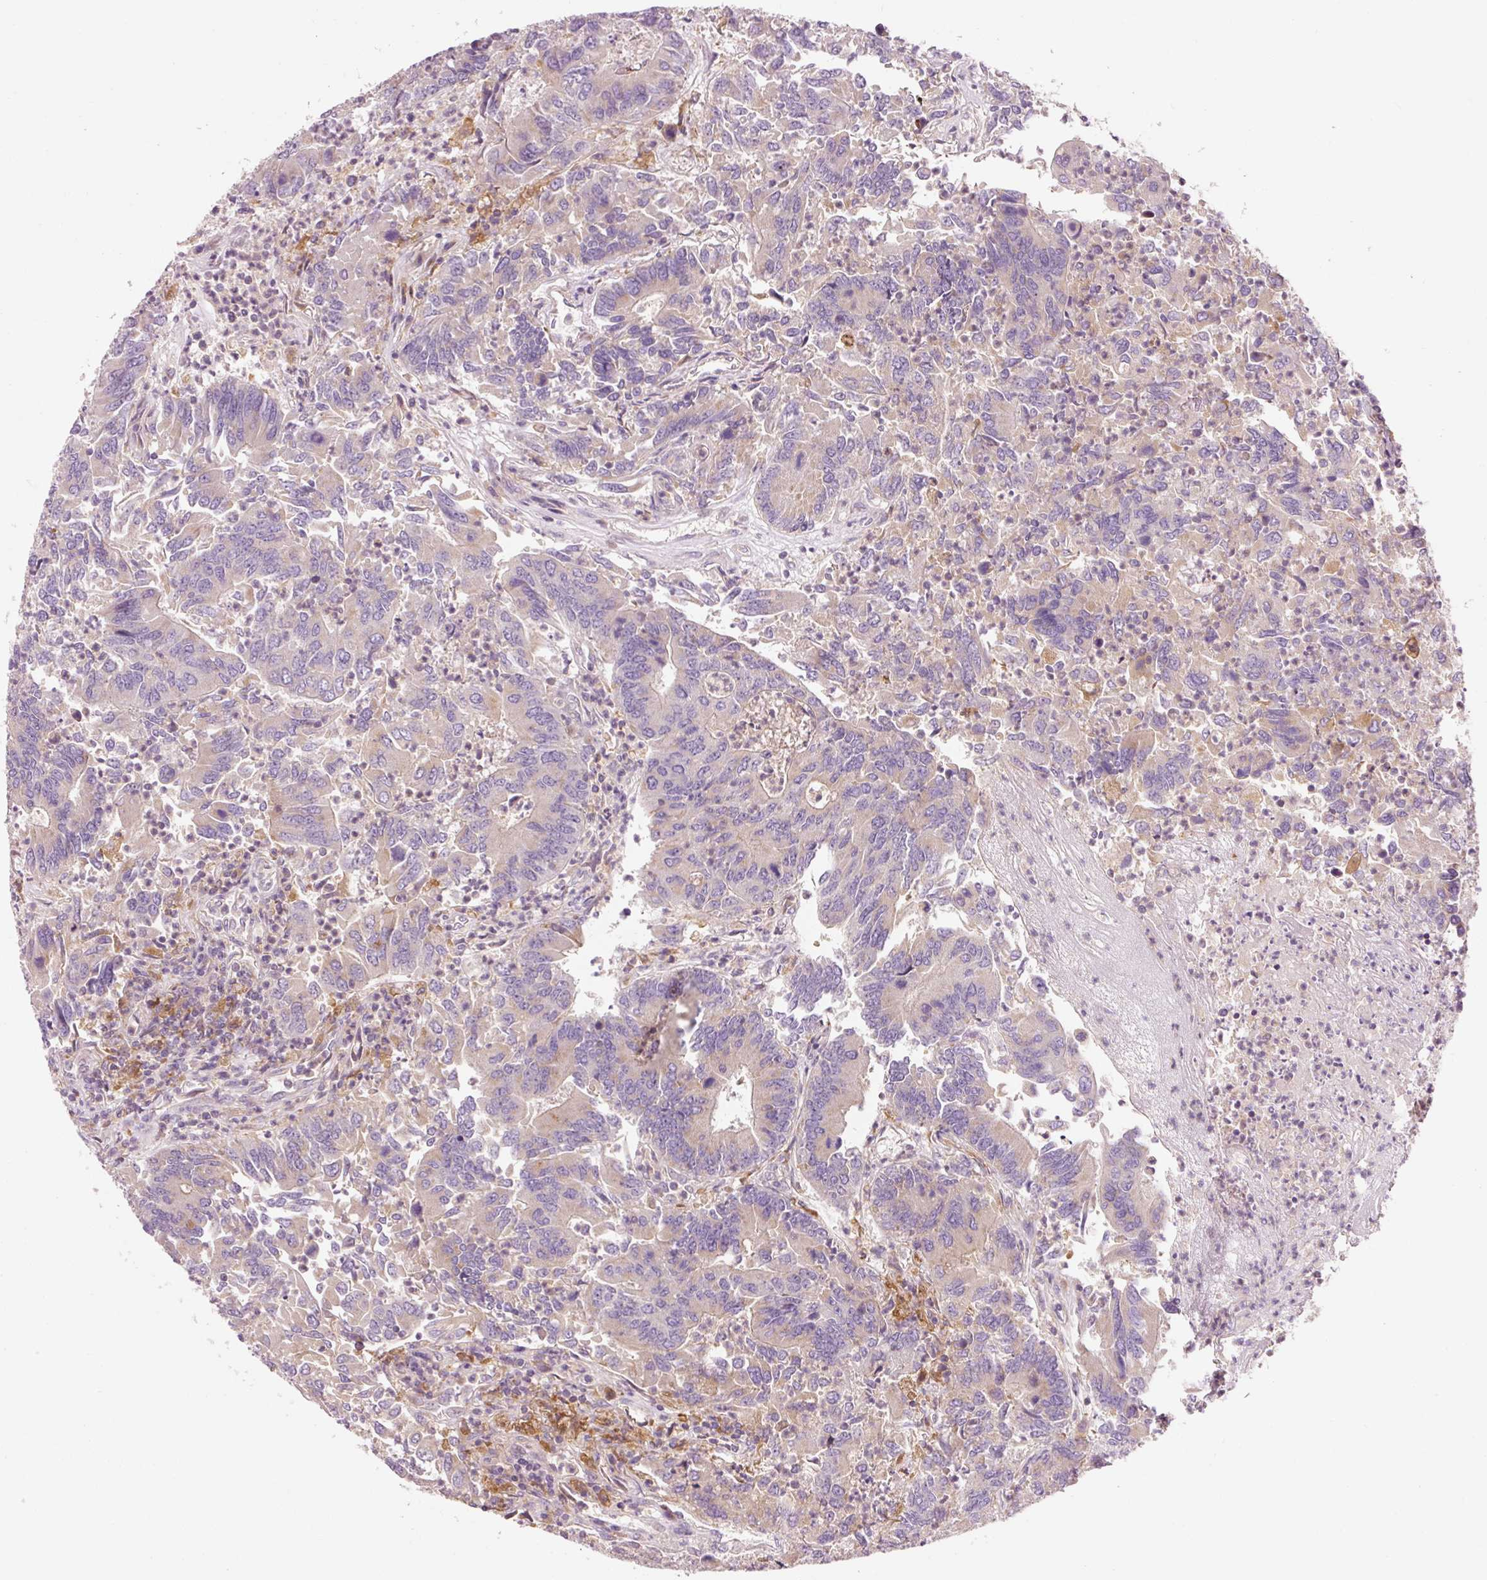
{"staining": {"intensity": "negative", "quantity": "none", "location": "none"}, "tissue": "colorectal cancer", "cell_type": "Tumor cells", "image_type": "cancer", "snomed": [{"axis": "morphology", "description": "Adenocarcinoma, NOS"}, {"axis": "topography", "description": "Colon"}], "caption": "Immunohistochemistry (IHC) photomicrograph of human adenocarcinoma (colorectal) stained for a protein (brown), which demonstrates no expression in tumor cells. (Stains: DAB (3,3'-diaminobenzidine) immunohistochemistry (IHC) with hematoxylin counter stain, Microscopy: brightfield microscopy at high magnification).", "gene": "NAPA", "patient": {"sex": "female", "age": 67}}